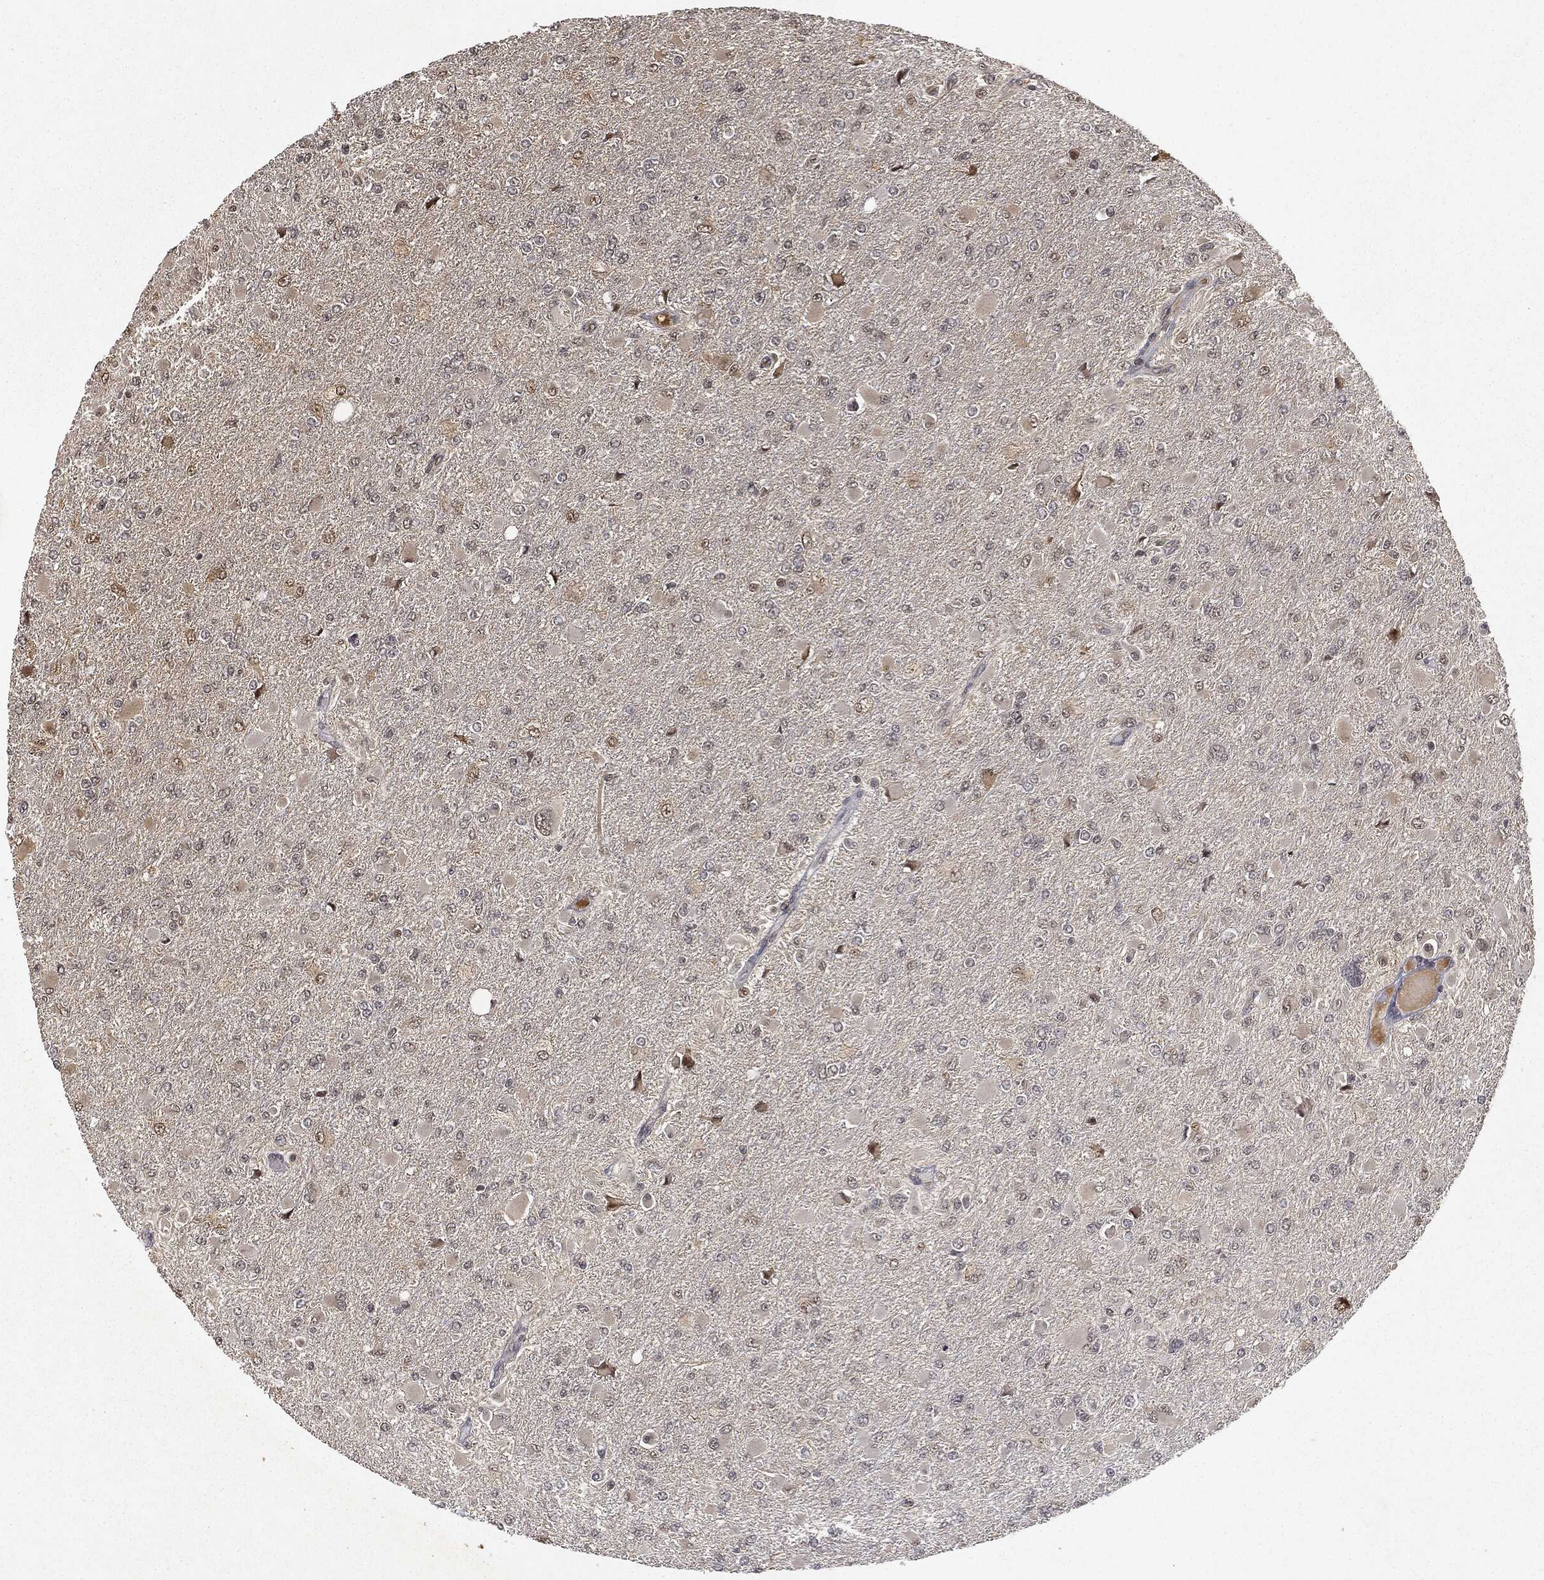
{"staining": {"intensity": "negative", "quantity": "none", "location": "none"}, "tissue": "glioma", "cell_type": "Tumor cells", "image_type": "cancer", "snomed": [{"axis": "morphology", "description": "Glioma, malignant, High grade"}, {"axis": "topography", "description": "Cerebral cortex"}], "caption": "Tumor cells show no significant expression in glioma. (DAB IHC, high magnification).", "gene": "ZNHIT6", "patient": {"sex": "female", "age": 36}}